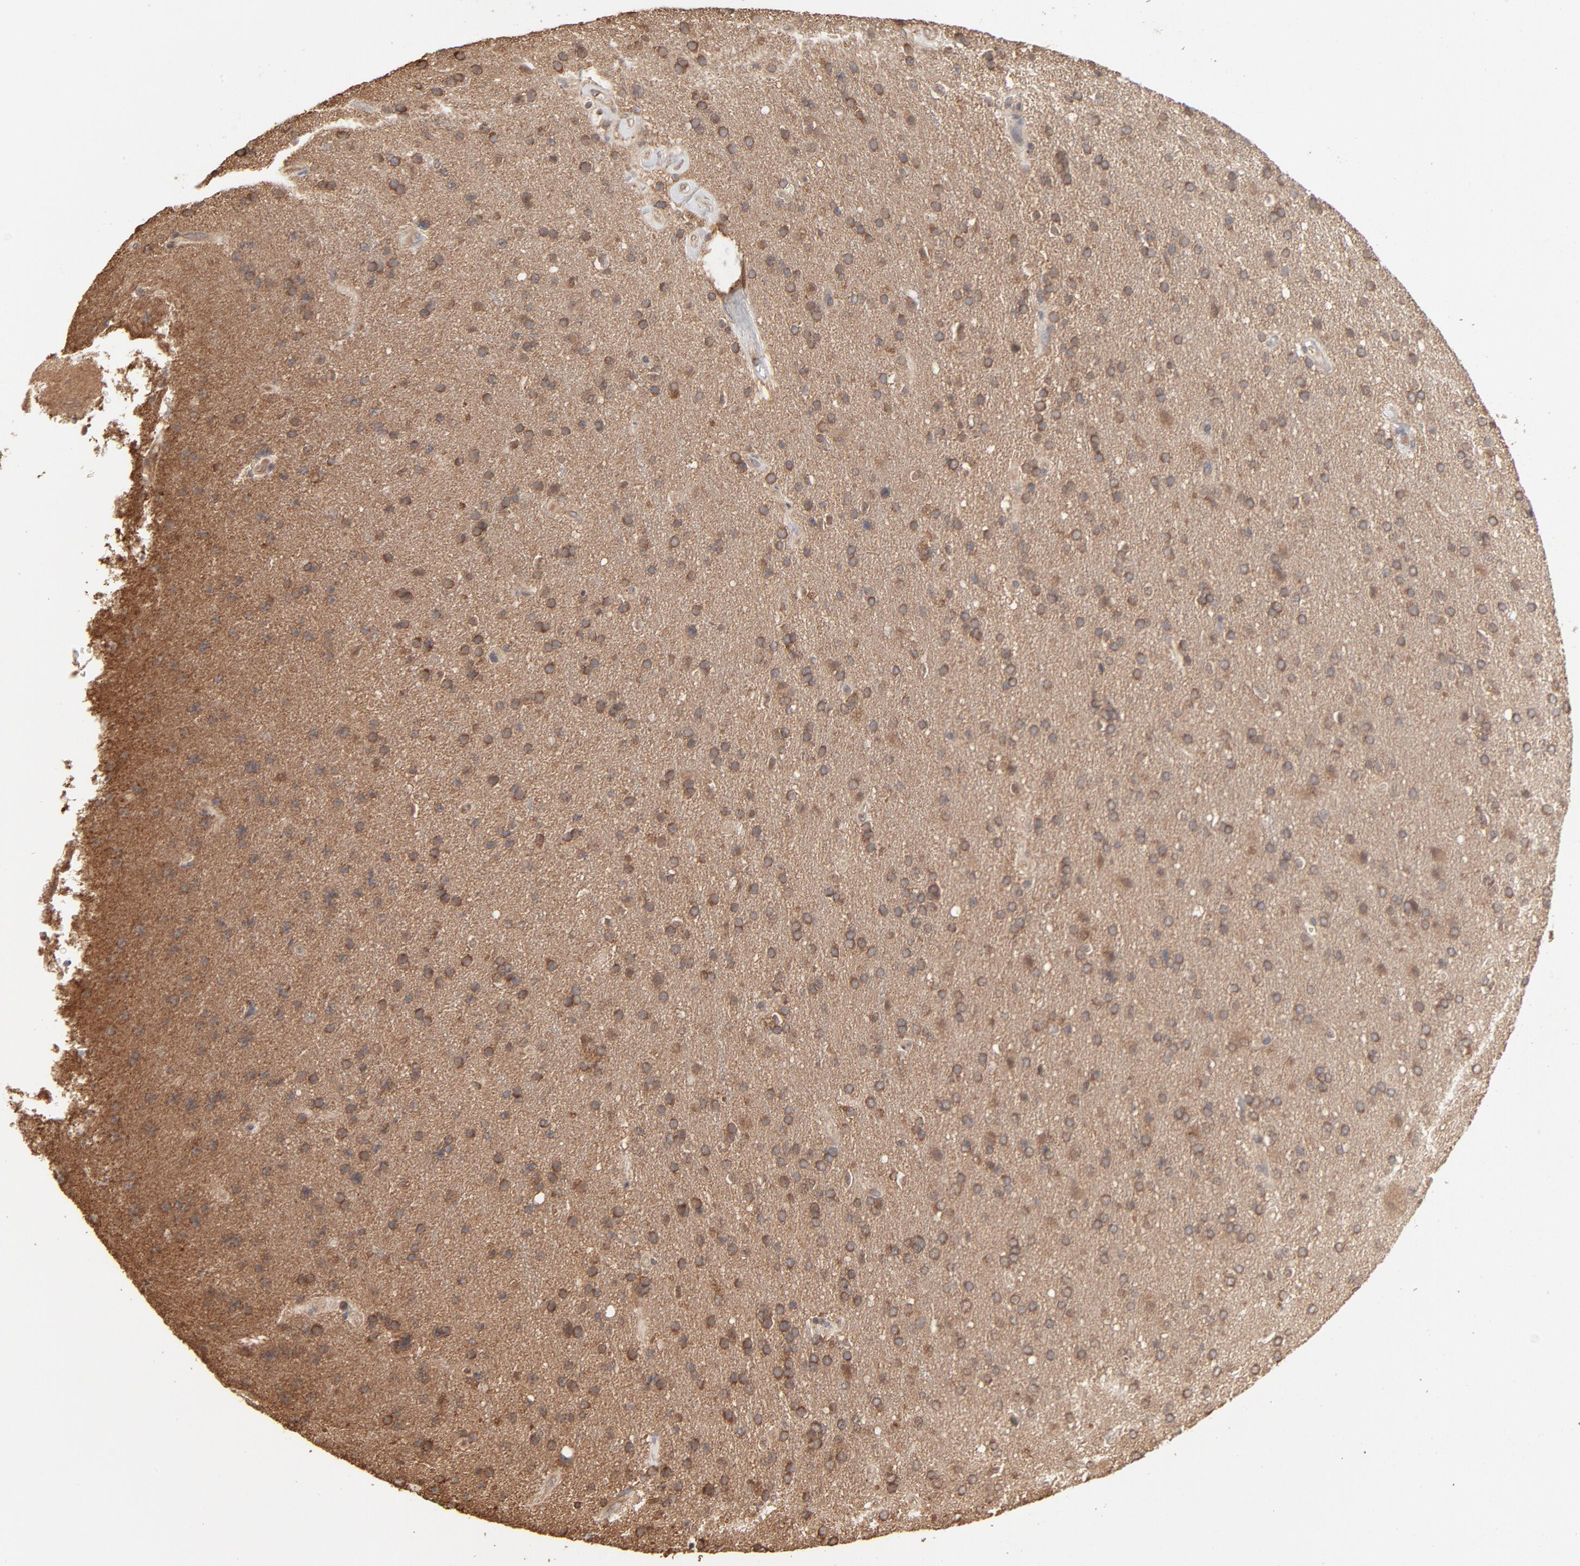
{"staining": {"intensity": "moderate", "quantity": ">75%", "location": "cytoplasmic/membranous"}, "tissue": "glioma", "cell_type": "Tumor cells", "image_type": "cancer", "snomed": [{"axis": "morphology", "description": "Glioma, malignant, High grade"}, {"axis": "topography", "description": "Brain"}], "caption": "A medium amount of moderate cytoplasmic/membranous staining is identified in about >75% of tumor cells in glioma tissue.", "gene": "PPP2CA", "patient": {"sex": "male", "age": 33}}